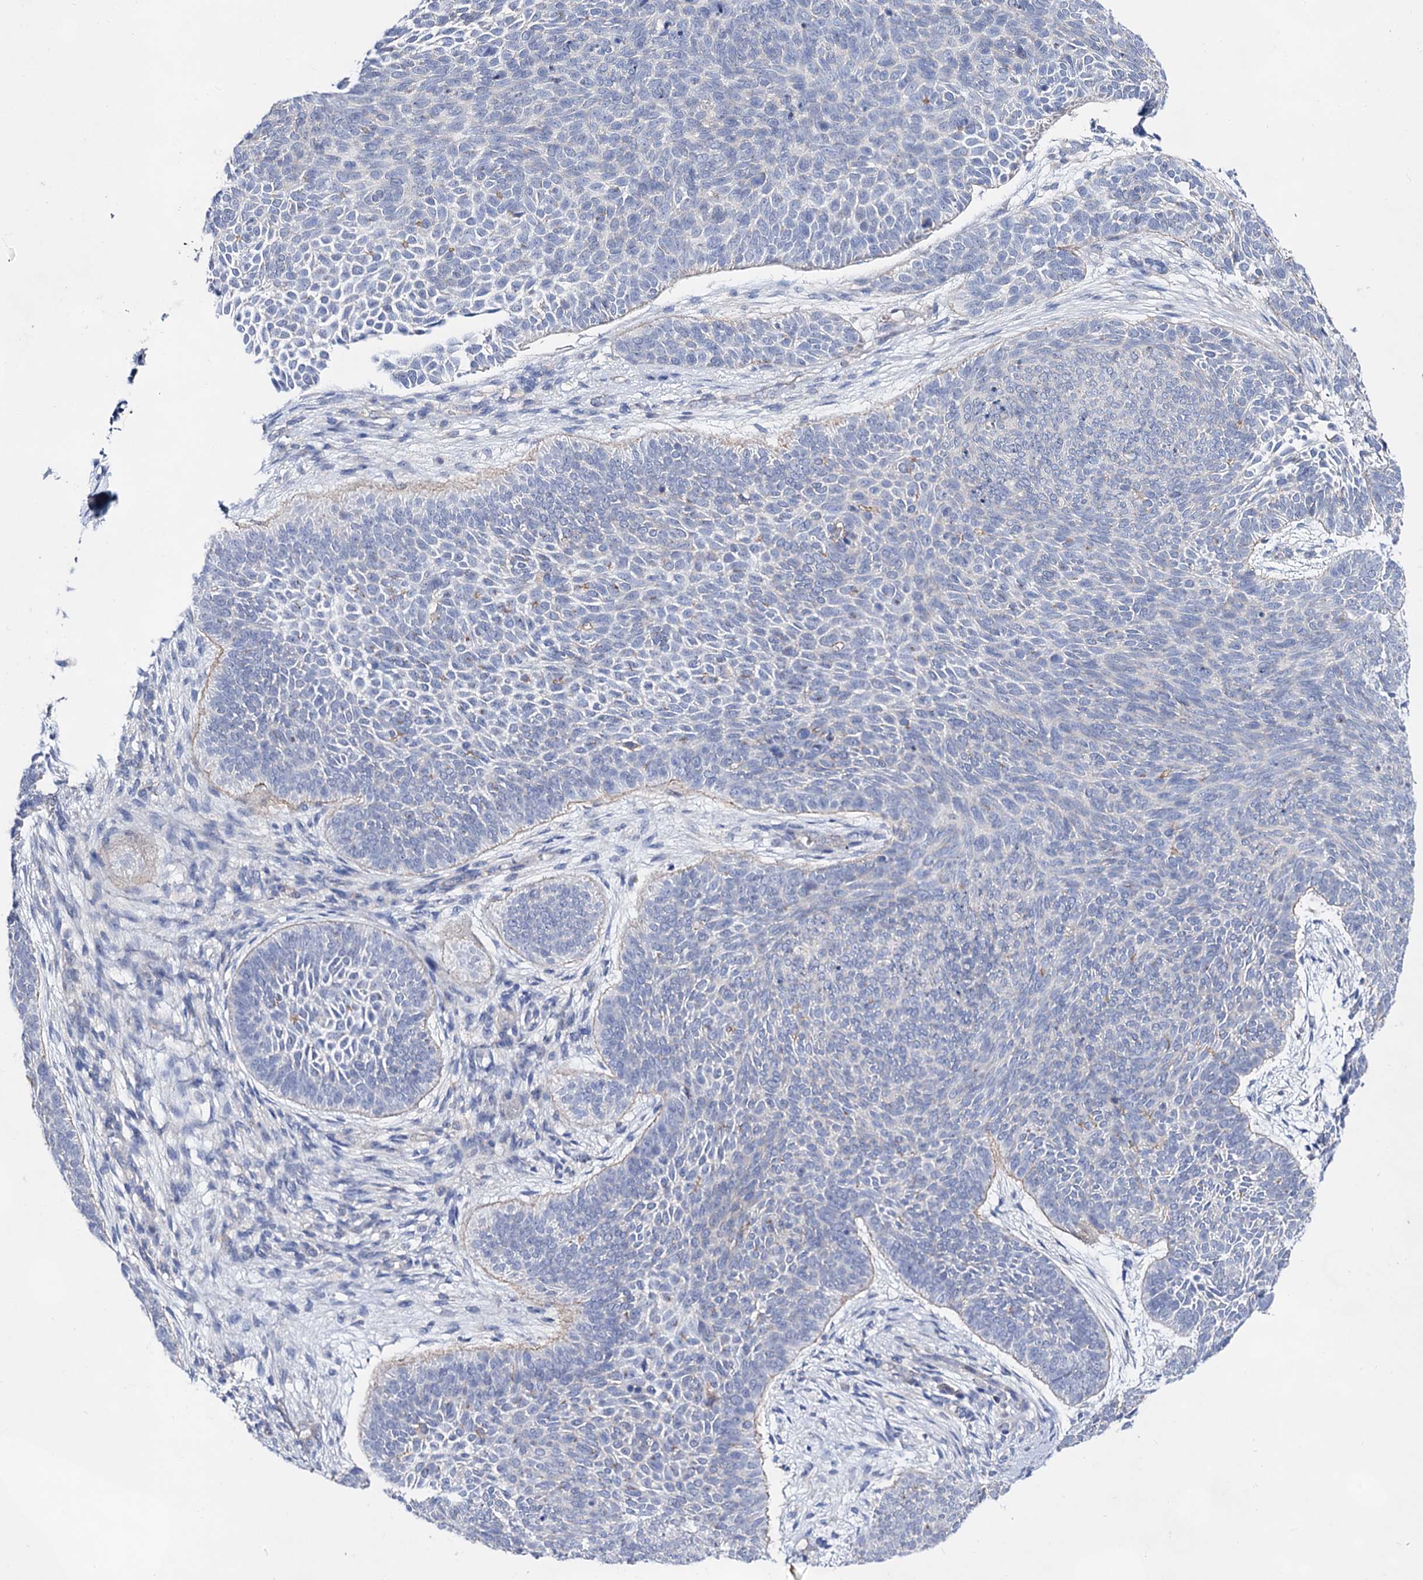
{"staining": {"intensity": "negative", "quantity": "none", "location": "none"}, "tissue": "skin cancer", "cell_type": "Tumor cells", "image_type": "cancer", "snomed": [{"axis": "morphology", "description": "Basal cell carcinoma"}, {"axis": "topography", "description": "Skin"}], "caption": "IHC histopathology image of neoplastic tissue: human skin cancer (basal cell carcinoma) stained with DAB (3,3'-diaminobenzidine) demonstrates no significant protein expression in tumor cells. (Immunohistochemistry (ihc), brightfield microscopy, high magnification).", "gene": "PLIN1", "patient": {"sex": "male", "age": 85}}